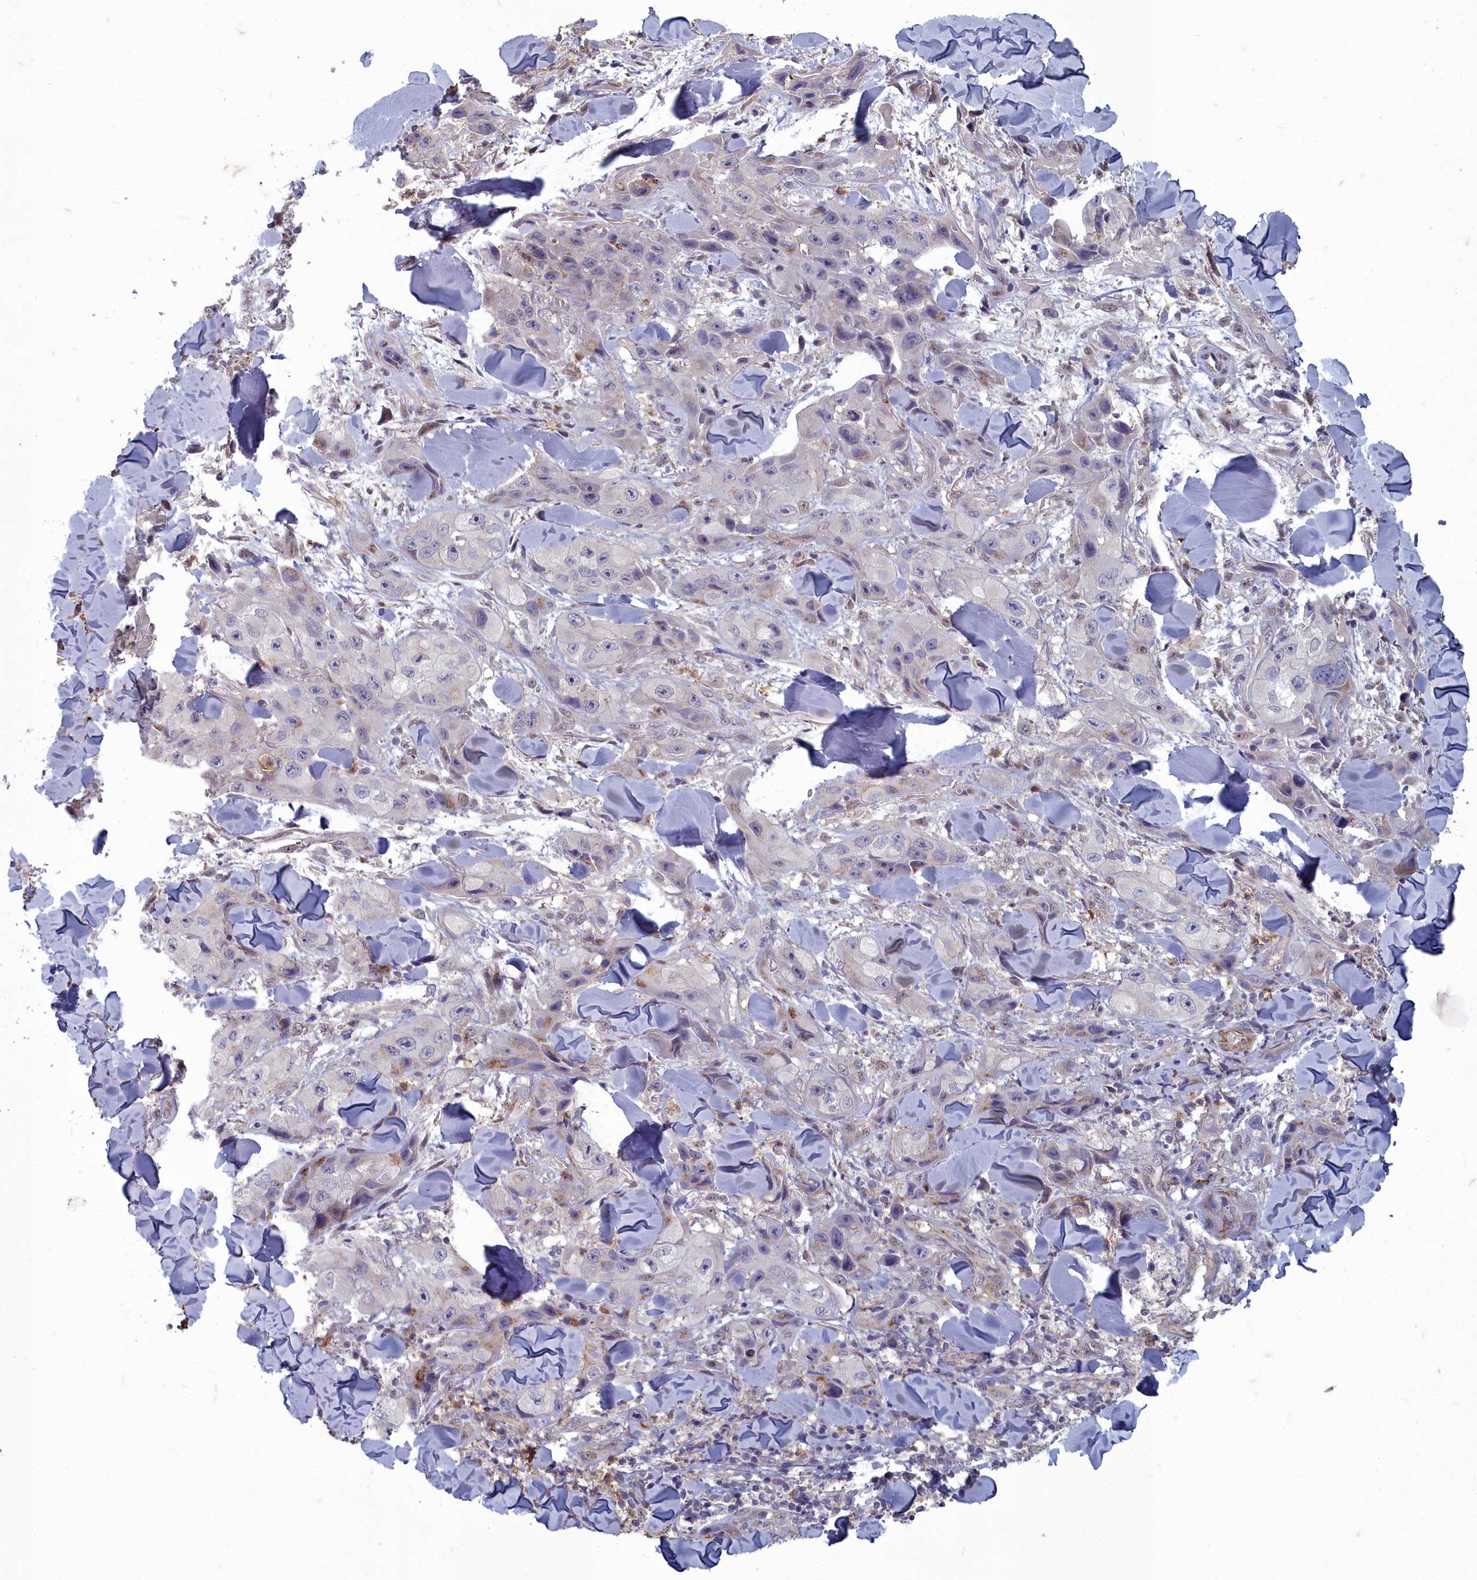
{"staining": {"intensity": "negative", "quantity": "none", "location": "none"}, "tissue": "skin cancer", "cell_type": "Tumor cells", "image_type": "cancer", "snomed": [{"axis": "morphology", "description": "Squamous cell carcinoma, NOS"}, {"axis": "topography", "description": "Skin"}, {"axis": "topography", "description": "Subcutis"}], "caption": "Image shows no protein positivity in tumor cells of squamous cell carcinoma (skin) tissue. (Brightfield microscopy of DAB immunohistochemistry at high magnification).", "gene": "ZNF626", "patient": {"sex": "male", "age": 73}}